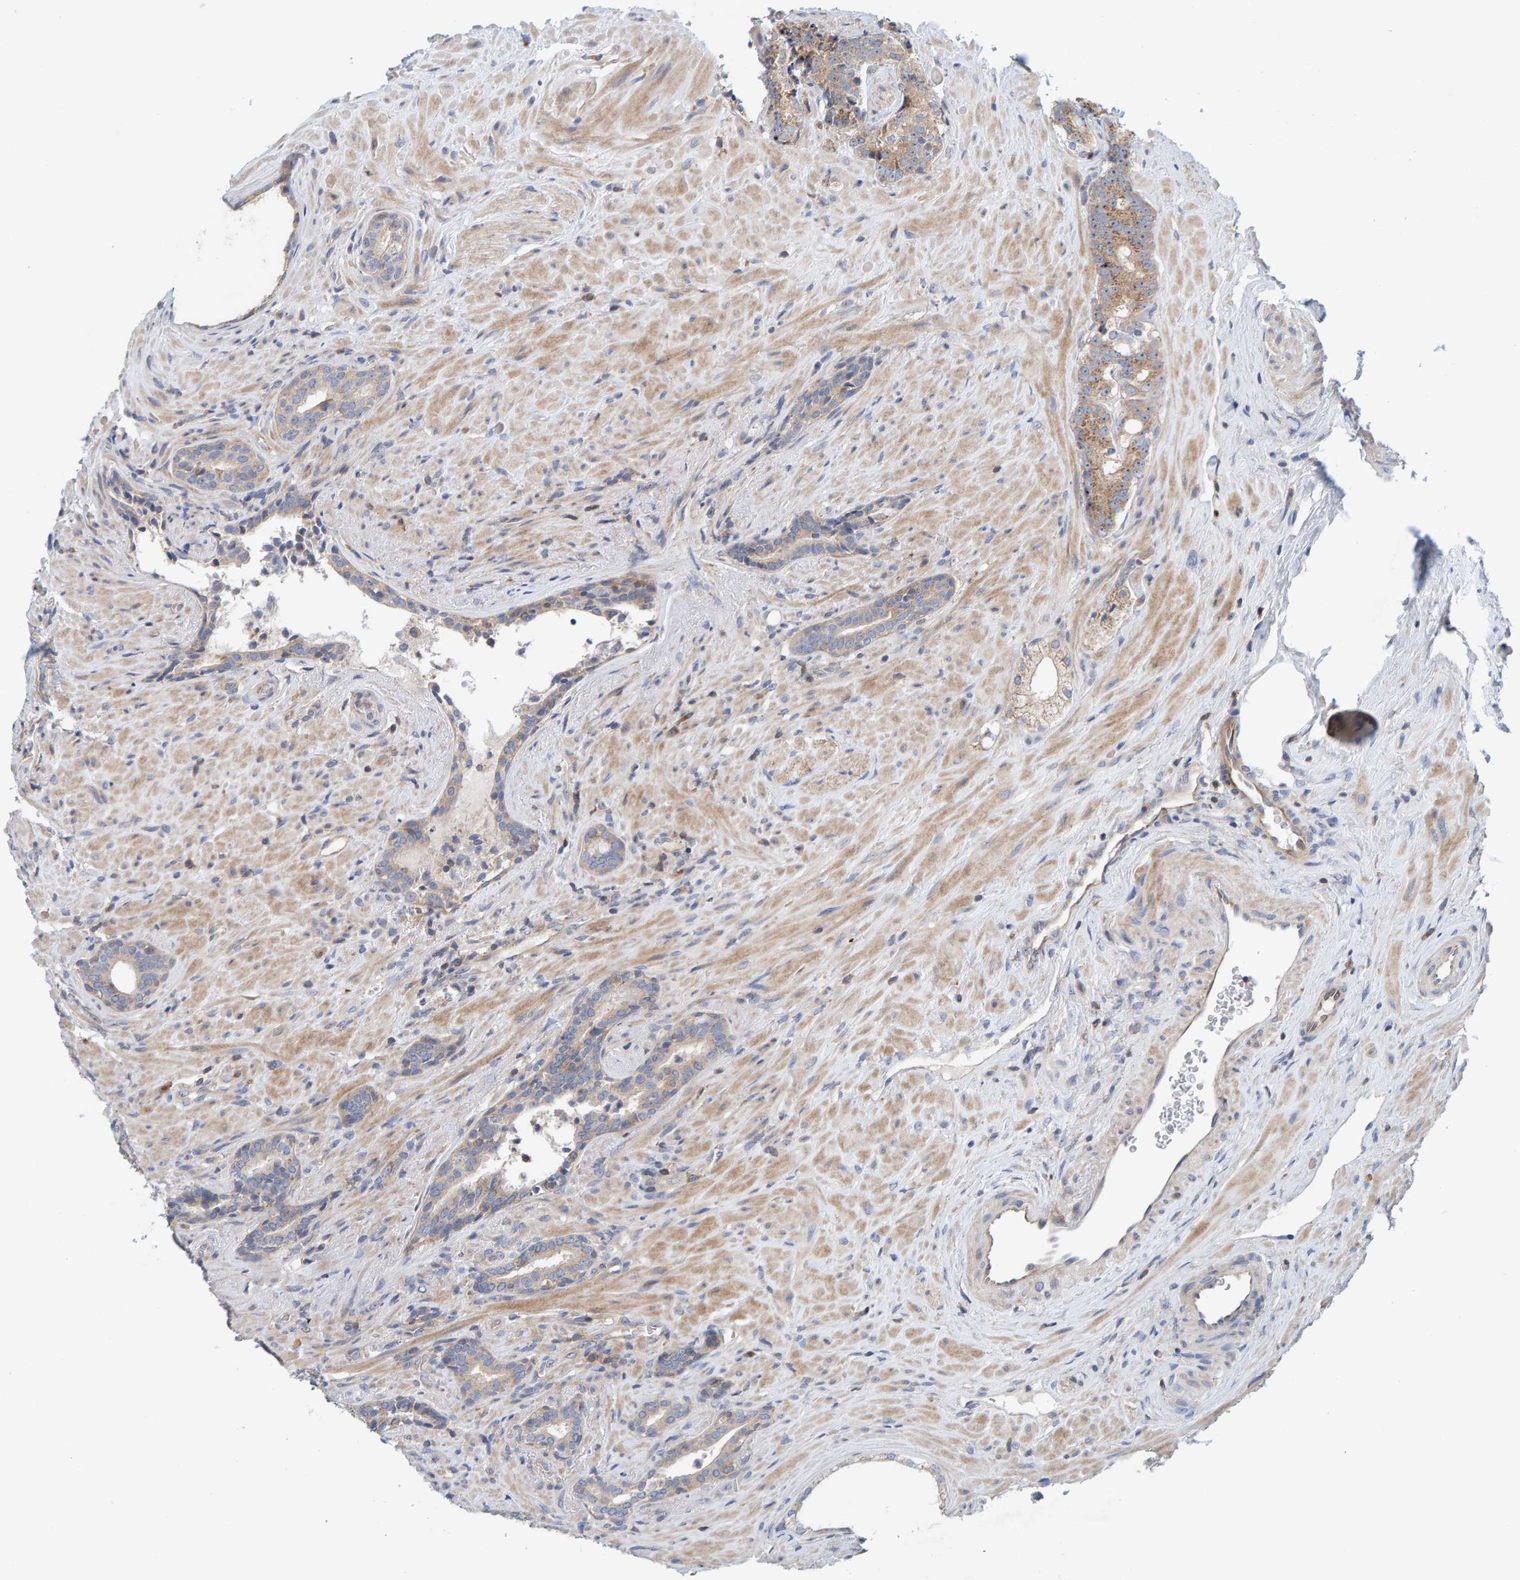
{"staining": {"intensity": "moderate", "quantity": "<25%", "location": "cytoplasmic/membranous"}, "tissue": "prostate cancer", "cell_type": "Tumor cells", "image_type": "cancer", "snomed": [{"axis": "morphology", "description": "Adenocarcinoma, High grade"}, {"axis": "topography", "description": "Prostate"}], "caption": "Moderate cytoplasmic/membranous protein positivity is present in approximately <25% of tumor cells in high-grade adenocarcinoma (prostate). The protein of interest is shown in brown color, while the nuclei are stained blue.", "gene": "CCM2", "patient": {"sex": "male", "age": 71}}